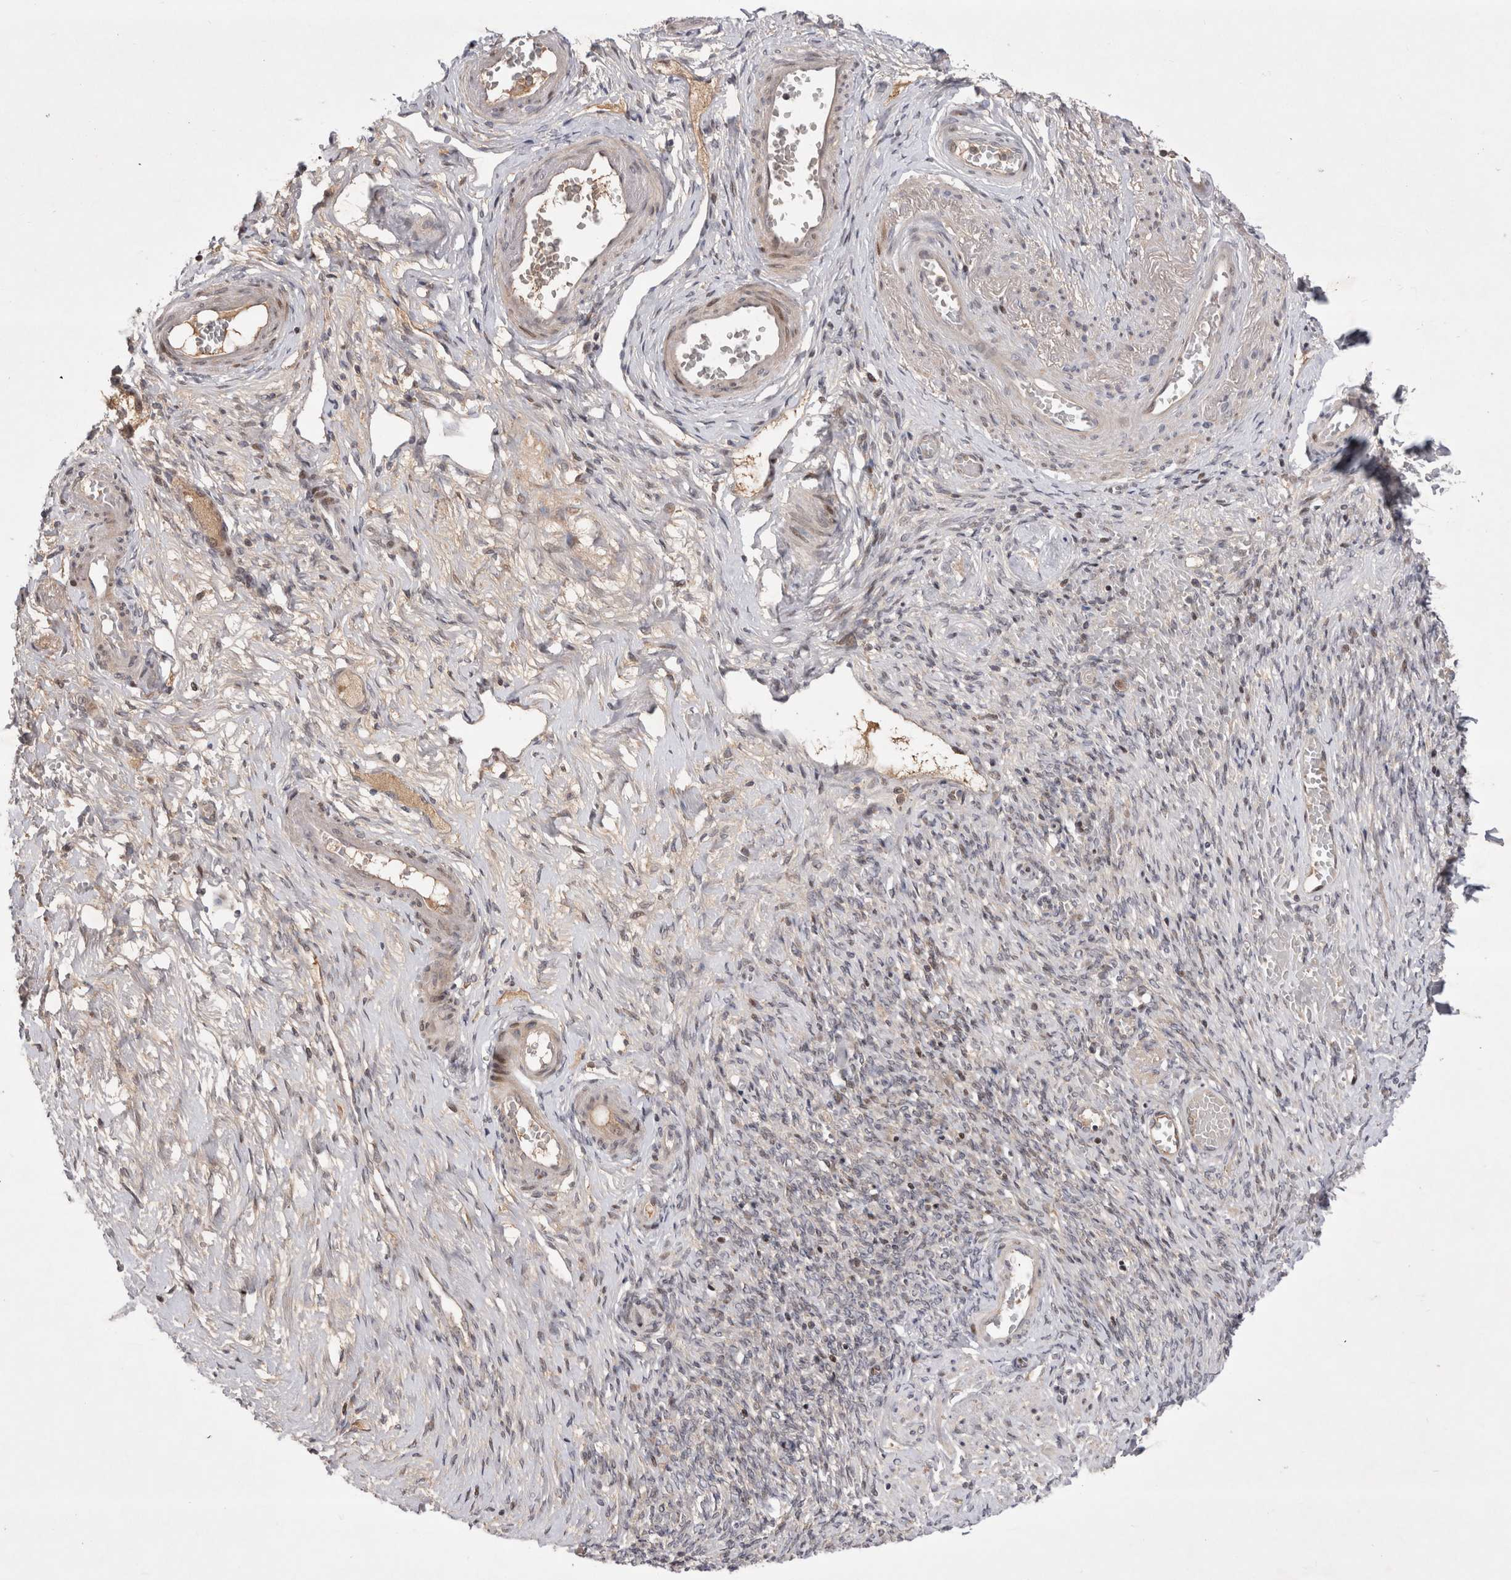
{"staining": {"intensity": "weak", "quantity": ">75%", "location": "cytoplasmic/membranous"}, "tissue": "adipose tissue", "cell_type": "Adipocytes", "image_type": "normal", "snomed": [{"axis": "morphology", "description": "Normal tissue, NOS"}, {"axis": "topography", "description": "Vascular tissue"}, {"axis": "topography", "description": "Fallopian tube"}, {"axis": "topography", "description": "Ovary"}], "caption": "Approximately >75% of adipocytes in unremarkable adipose tissue display weak cytoplasmic/membranous protein staining as visualized by brown immunohistochemical staining.", "gene": "PLEKHM1", "patient": {"sex": "female", "age": 67}}